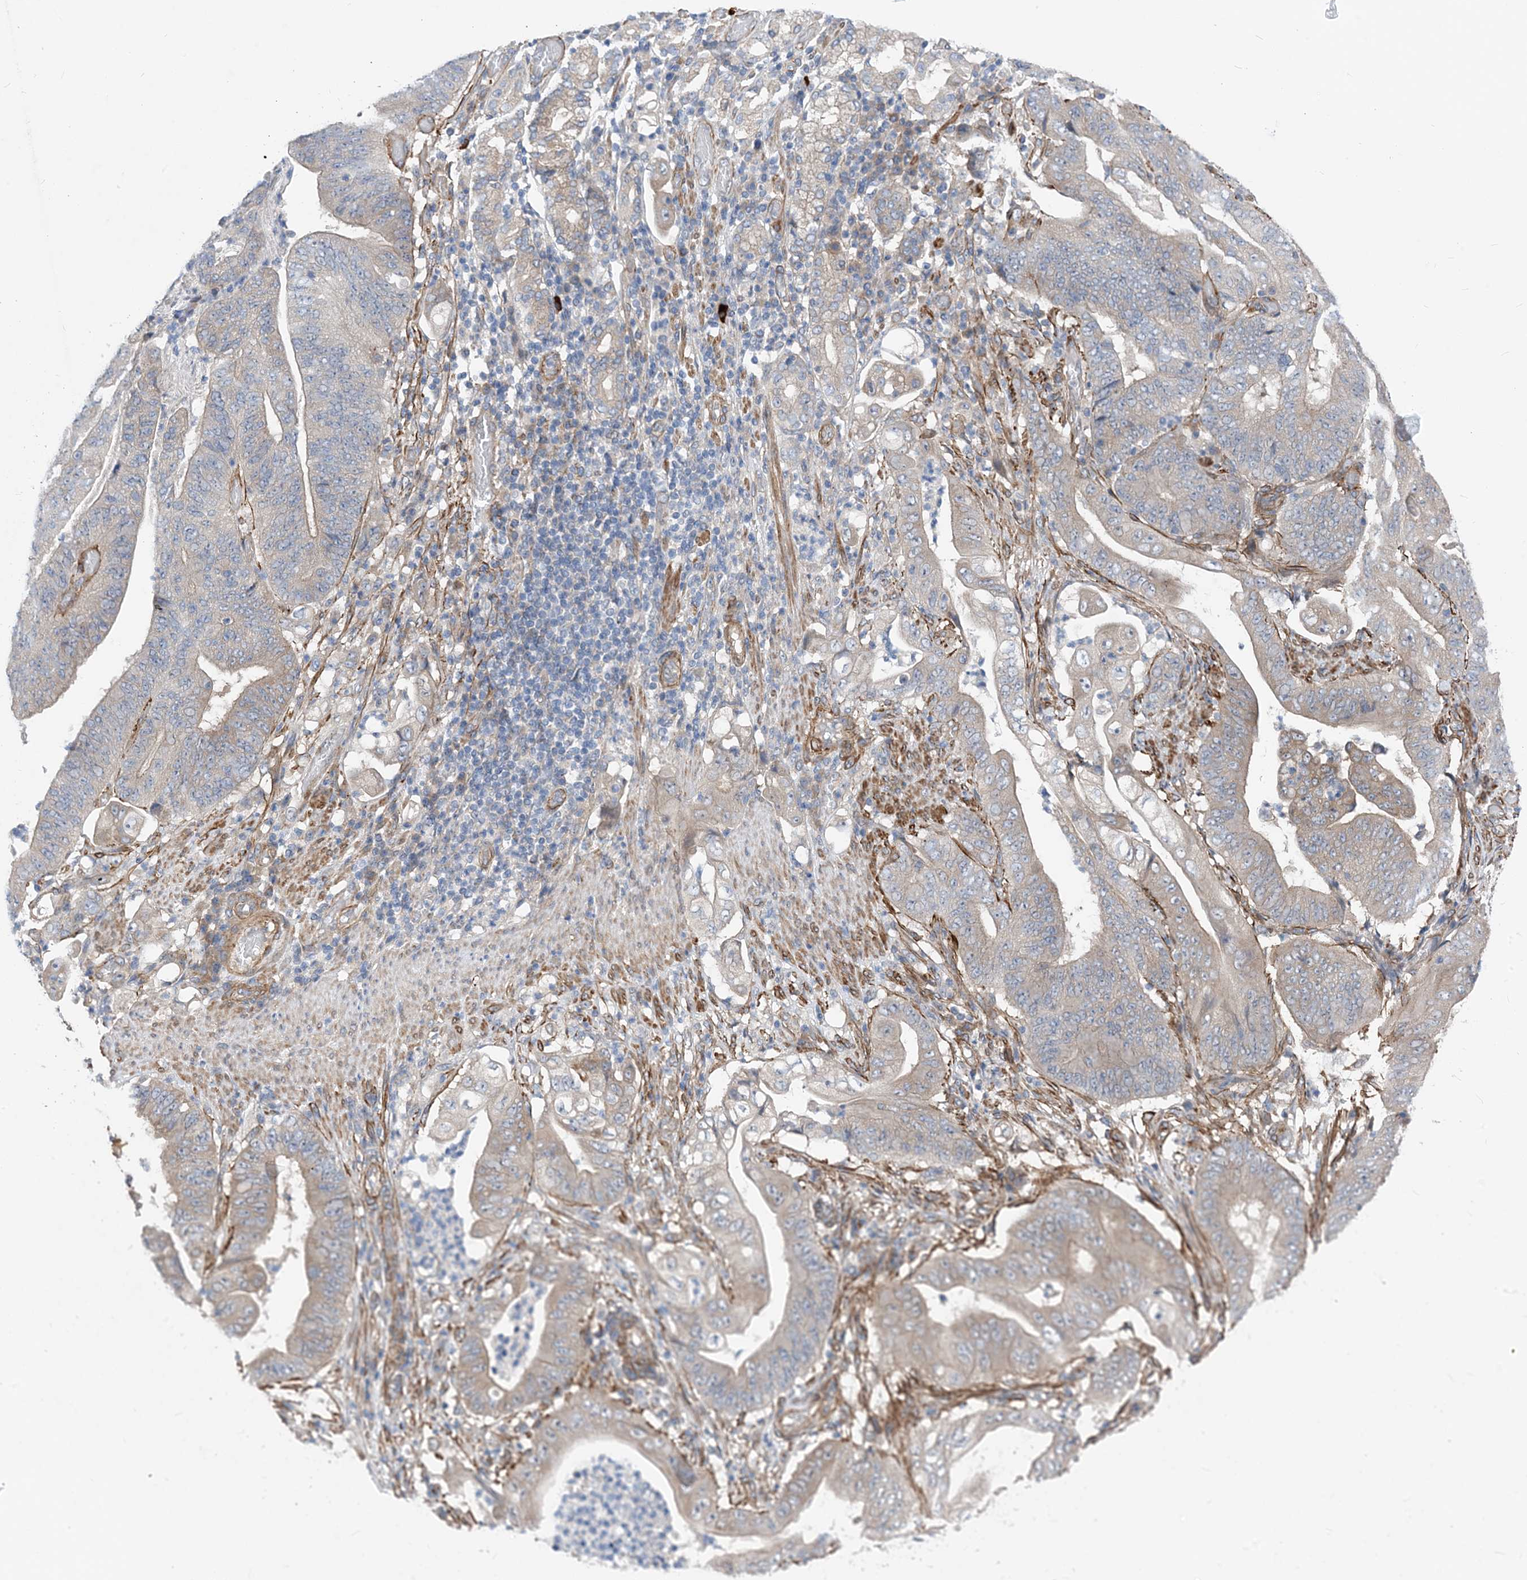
{"staining": {"intensity": "weak", "quantity": "25%-75%", "location": "cytoplasmic/membranous"}, "tissue": "stomach cancer", "cell_type": "Tumor cells", "image_type": "cancer", "snomed": [{"axis": "morphology", "description": "Adenocarcinoma, NOS"}, {"axis": "topography", "description": "Stomach"}], "caption": "A photomicrograph of human stomach cancer (adenocarcinoma) stained for a protein displays weak cytoplasmic/membranous brown staining in tumor cells.", "gene": "PLEKHA3", "patient": {"sex": "female", "age": 73}}